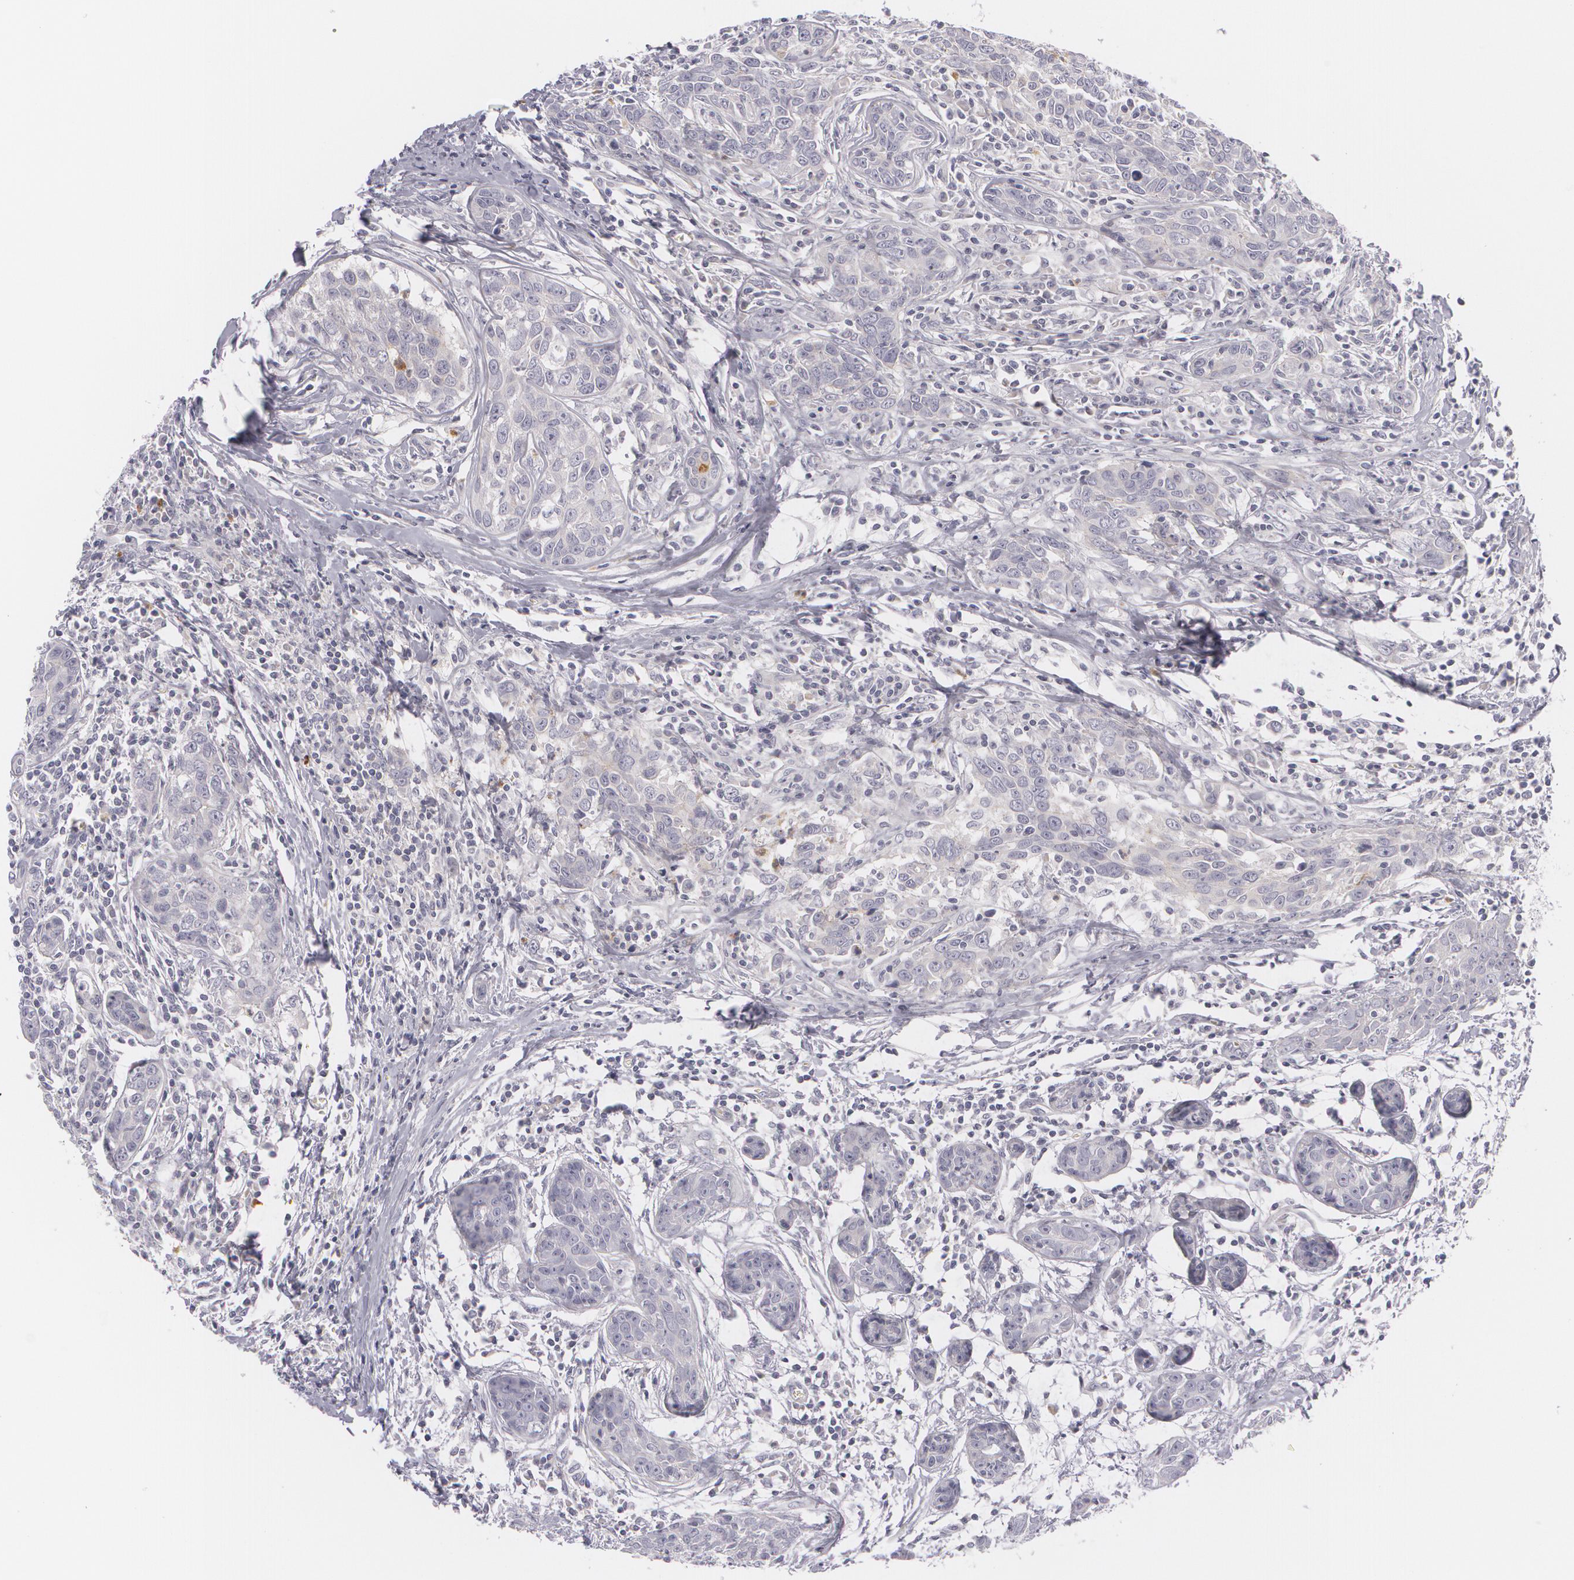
{"staining": {"intensity": "negative", "quantity": "none", "location": "none"}, "tissue": "breast cancer", "cell_type": "Tumor cells", "image_type": "cancer", "snomed": [{"axis": "morphology", "description": "Duct carcinoma"}, {"axis": "topography", "description": "Breast"}], "caption": "DAB immunohistochemical staining of breast cancer shows no significant positivity in tumor cells.", "gene": "FAM181A", "patient": {"sex": "female", "age": 50}}